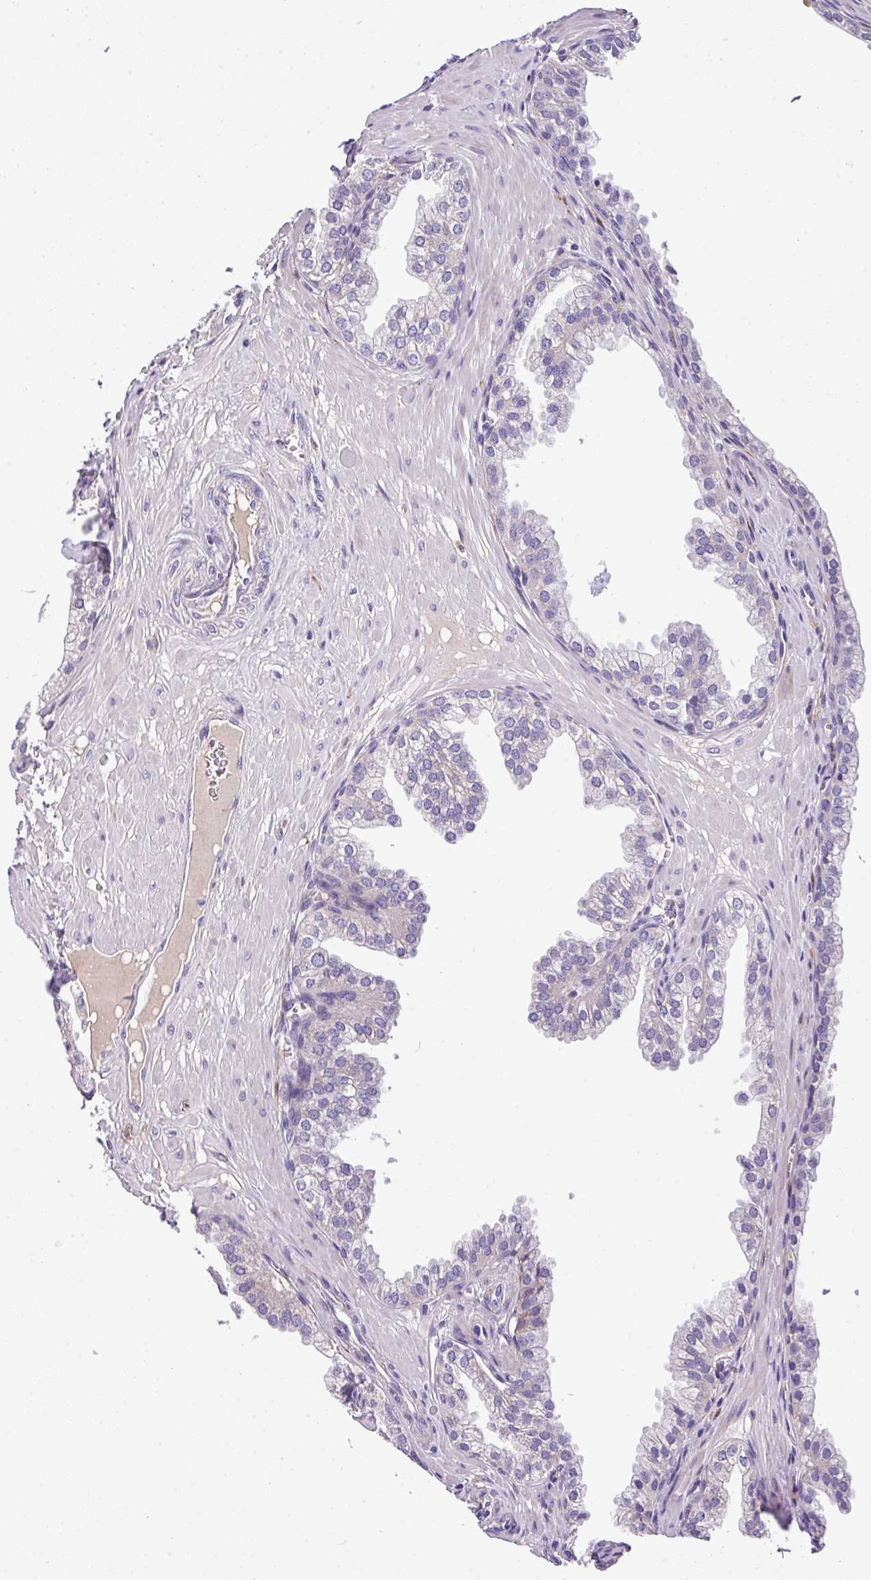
{"staining": {"intensity": "negative", "quantity": "none", "location": "none"}, "tissue": "prostate", "cell_type": "Glandular cells", "image_type": "normal", "snomed": [{"axis": "morphology", "description": "Normal tissue, NOS"}, {"axis": "topography", "description": "Prostate"}, {"axis": "topography", "description": "Peripheral nerve tissue"}], "caption": "High power microscopy photomicrograph of an immunohistochemistry image of unremarkable prostate, revealing no significant positivity in glandular cells. The staining was performed using DAB (3,3'-diaminobenzidine) to visualize the protein expression in brown, while the nuclei were stained in blue with hematoxylin (Magnification: 20x).", "gene": "ANXA2R", "patient": {"sex": "male", "age": 55}}